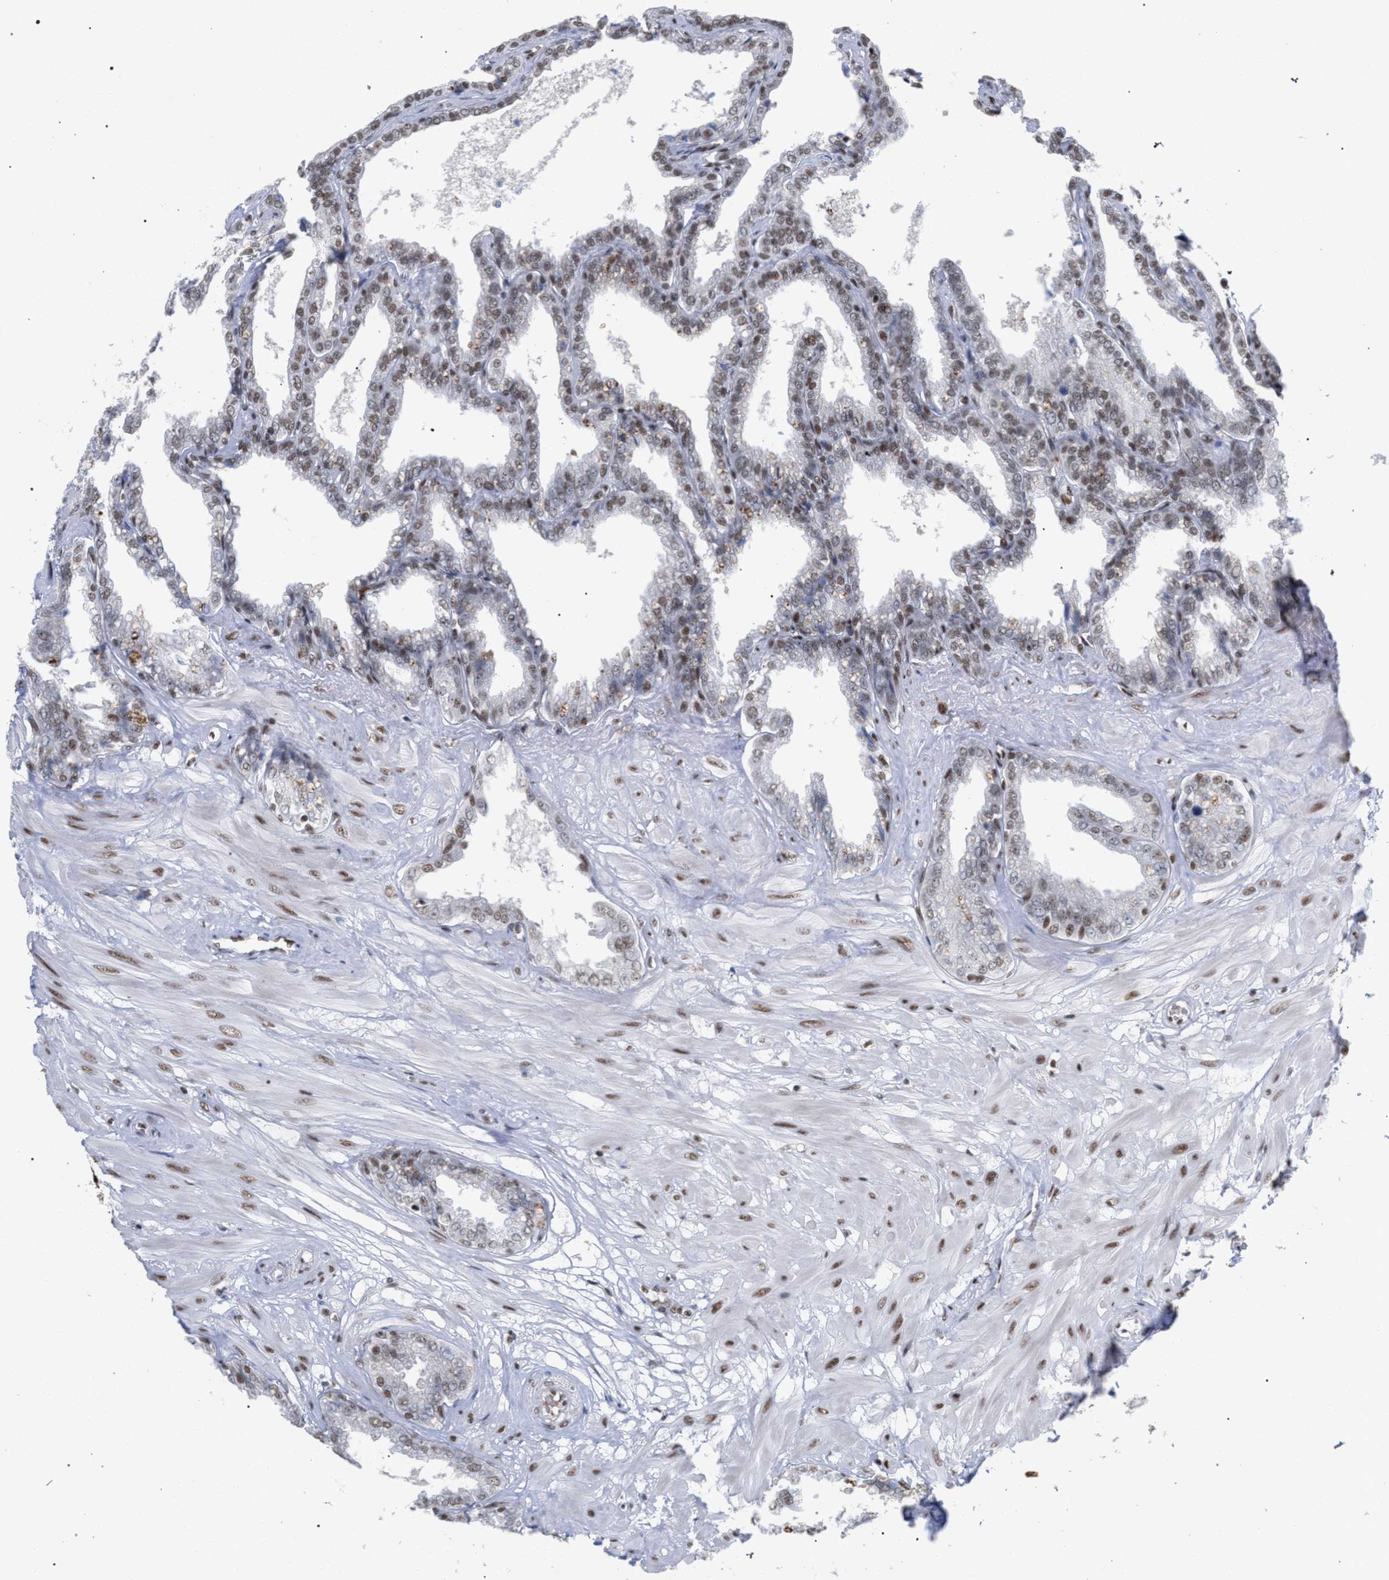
{"staining": {"intensity": "moderate", "quantity": ">75%", "location": "nuclear"}, "tissue": "seminal vesicle", "cell_type": "Glandular cells", "image_type": "normal", "snomed": [{"axis": "morphology", "description": "Normal tissue, NOS"}, {"axis": "topography", "description": "Seminal veicle"}], "caption": "Immunohistochemical staining of normal seminal vesicle demonstrates >75% levels of moderate nuclear protein positivity in approximately >75% of glandular cells. Using DAB (brown) and hematoxylin (blue) stains, captured at high magnification using brightfield microscopy.", "gene": "SCAF4", "patient": {"sex": "male", "age": 46}}